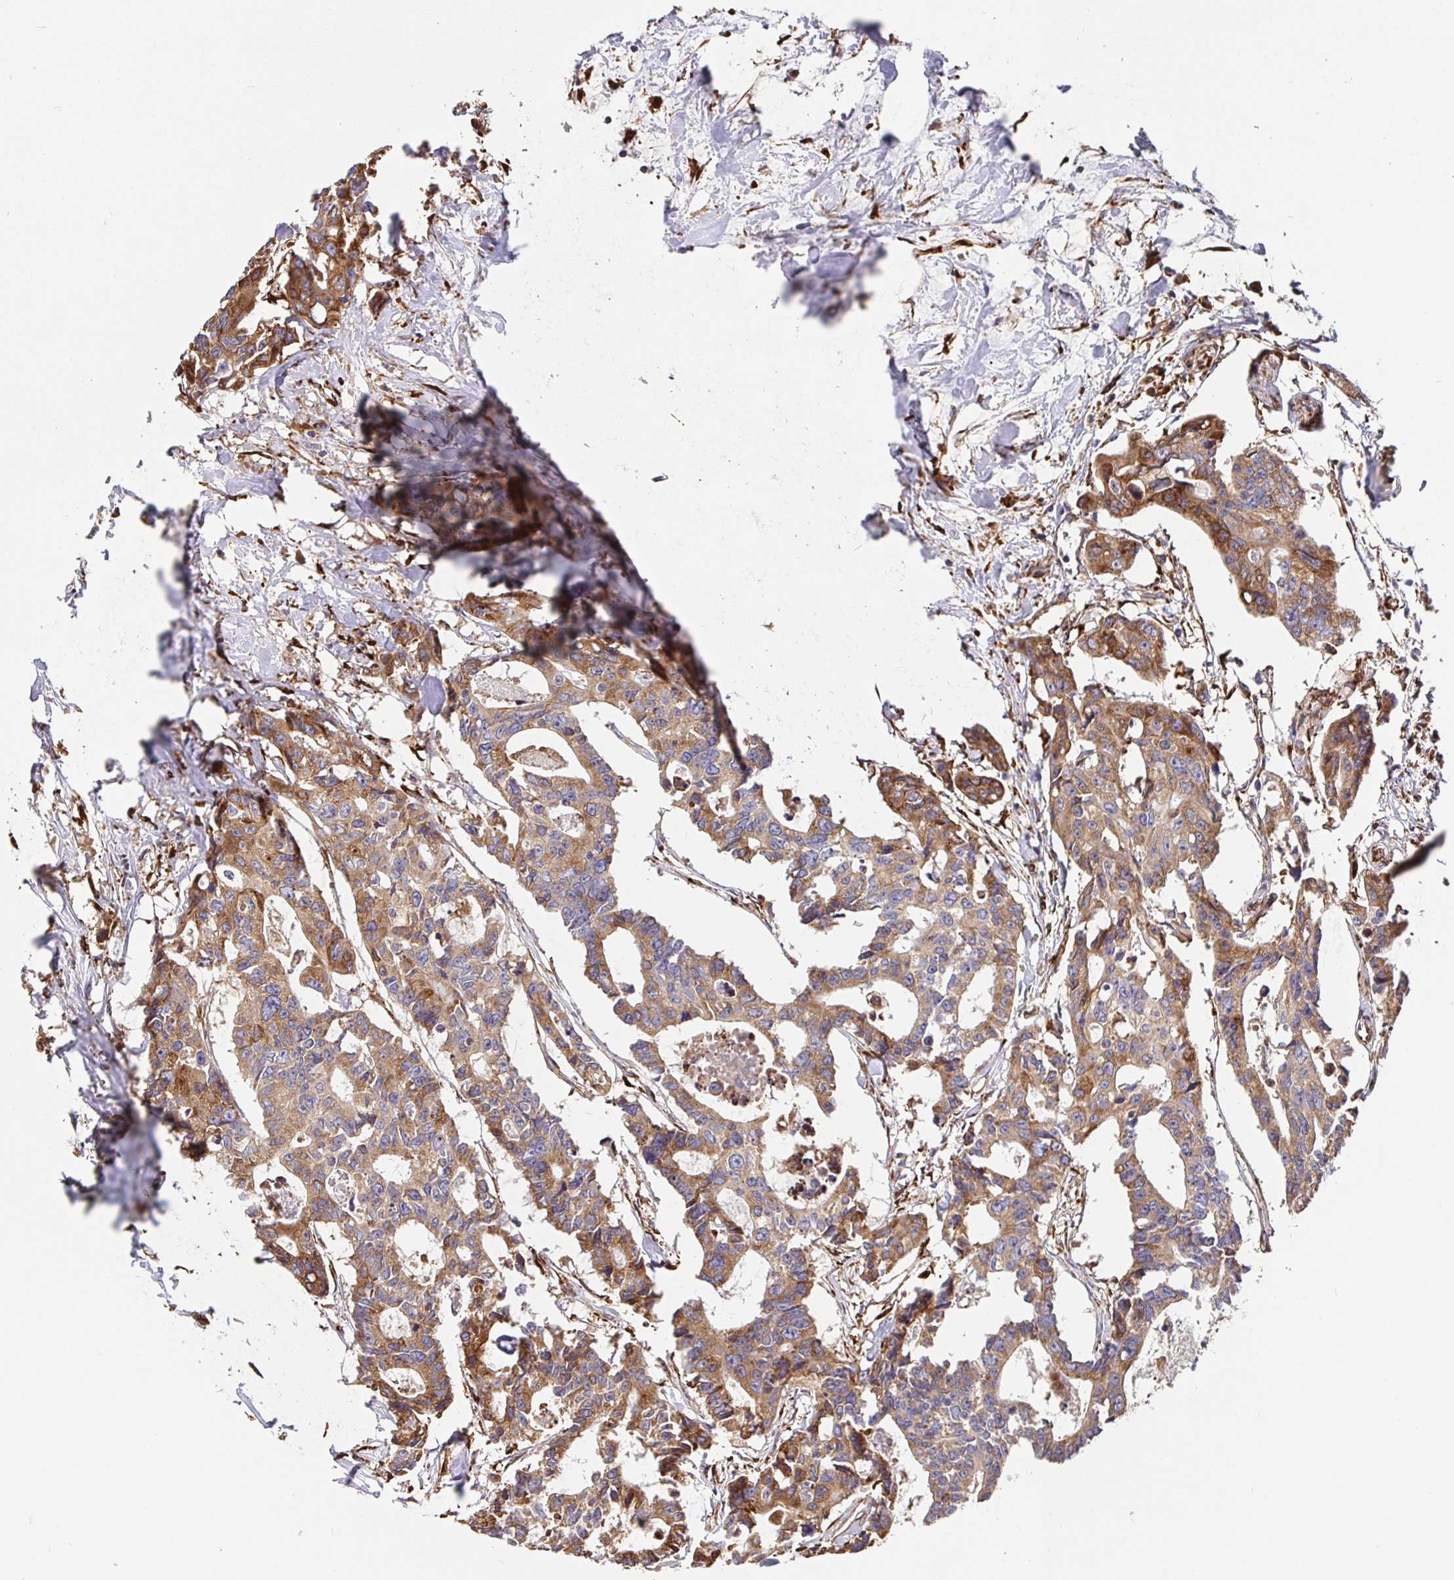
{"staining": {"intensity": "moderate", "quantity": ">75%", "location": "cytoplasmic/membranous"}, "tissue": "colorectal cancer", "cell_type": "Tumor cells", "image_type": "cancer", "snomed": [{"axis": "morphology", "description": "Adenocarcinoma, NOS"}, {"axis": "topography", "description": "Rectum"}], "caption": "Immunohistochemistry (IHC) (DAB (3,3'-diaminobenzidine)) staining of human colorectal adenocarcinoma displays moderate cytoplasmic/membranous protein expression in about >75% of tumor cells. The staining was performed using DAB to visualize the protein expression in brown, while the nuclei were stained in blue with hematoxylin (Magnification: 20x).", "gene": "MAOA", "patient": {"sex": "male", "age": 57}}